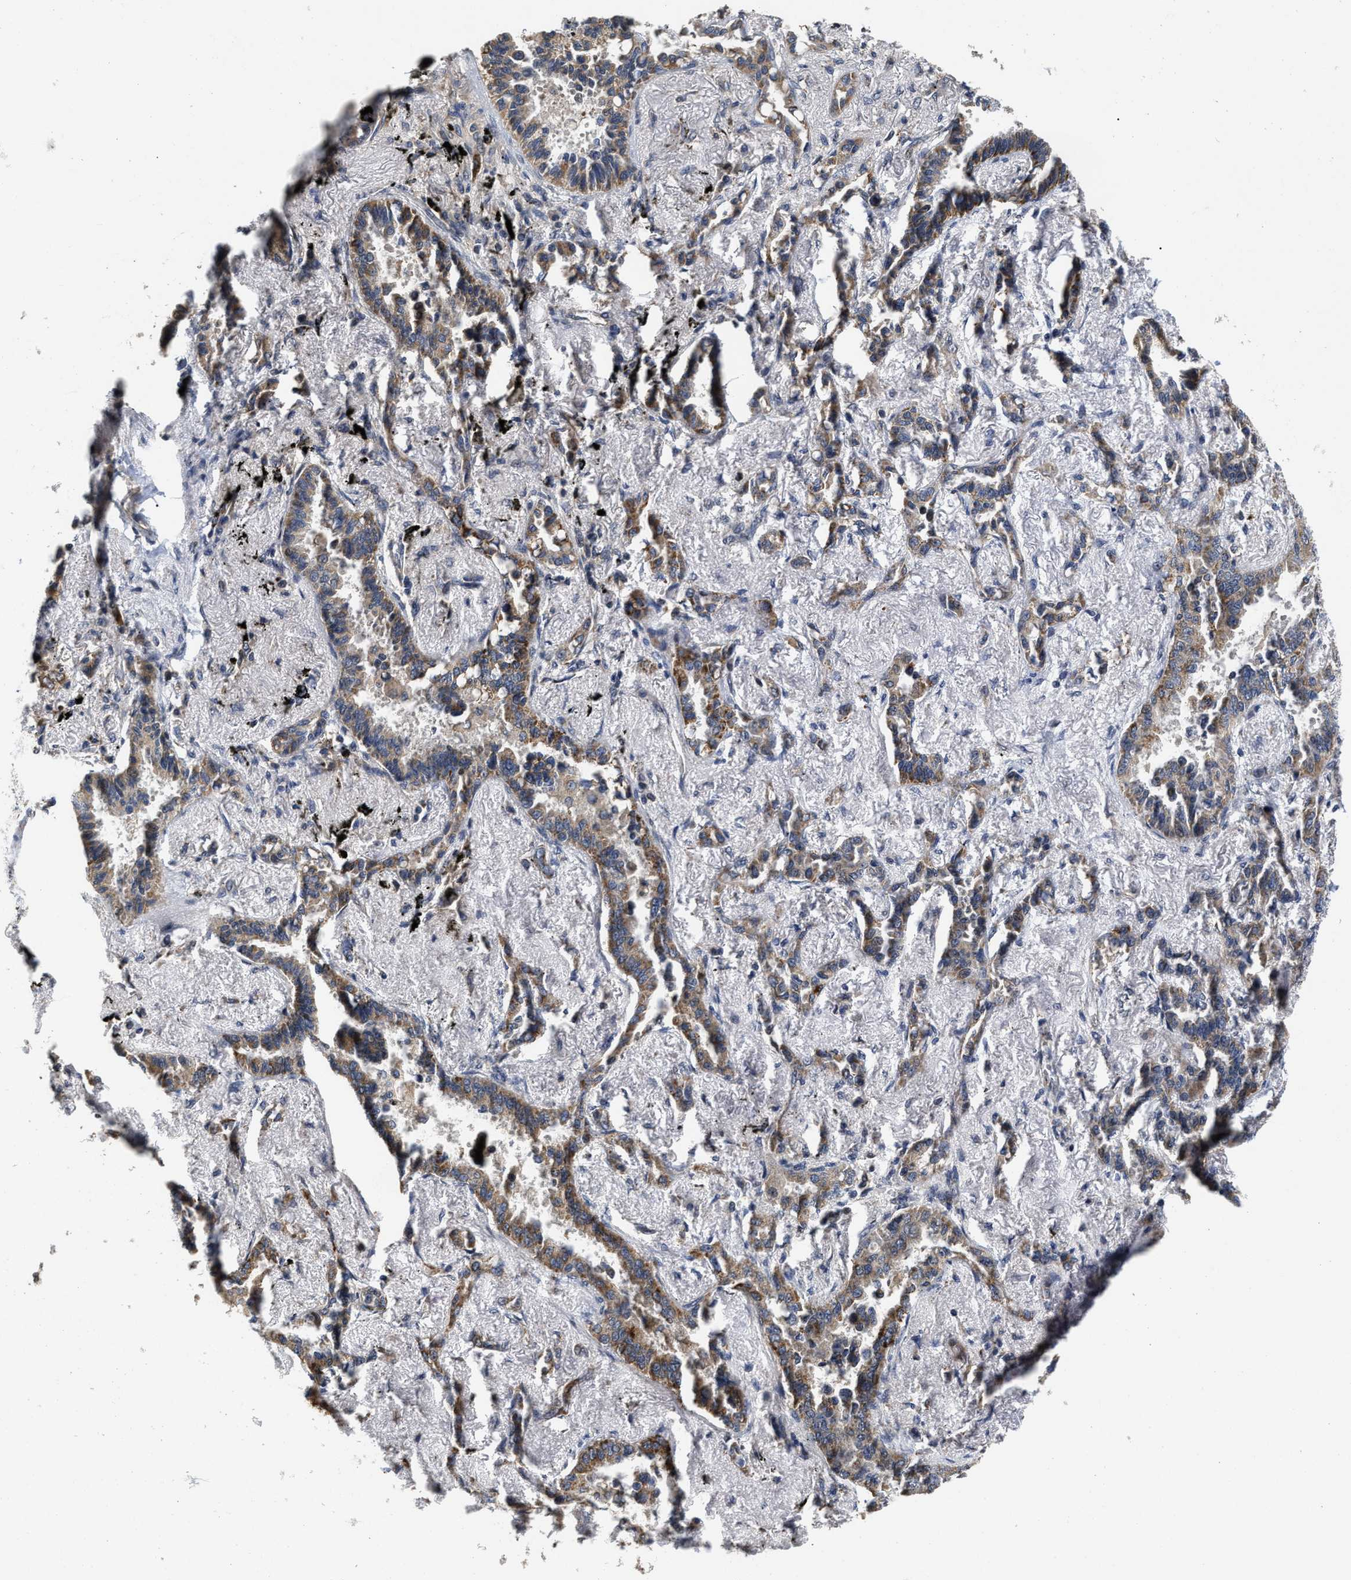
{"staining": {"intensity": "moderate", "quantity": "25%-75%", "location": "cytoplasmic/membranous"}, "tissue": "lung cancer", "cell_type": "Tumor cells", "image_type": "cancer", "snomed": [{"axis": "morphology", "description": "Adenocarcinoma, NOS"}, {"axis": "topography", "description": "Lung"}], "caption": "Lung adenocarcinoma tissue shows moderate cytoplasmic/membranous positivity in approximately 25%-75% of tumor cells (IHC, brightfield microscopy, high magnification).", "gene": "SCYL2", "patient": {"sex": "male", "age": 59}}